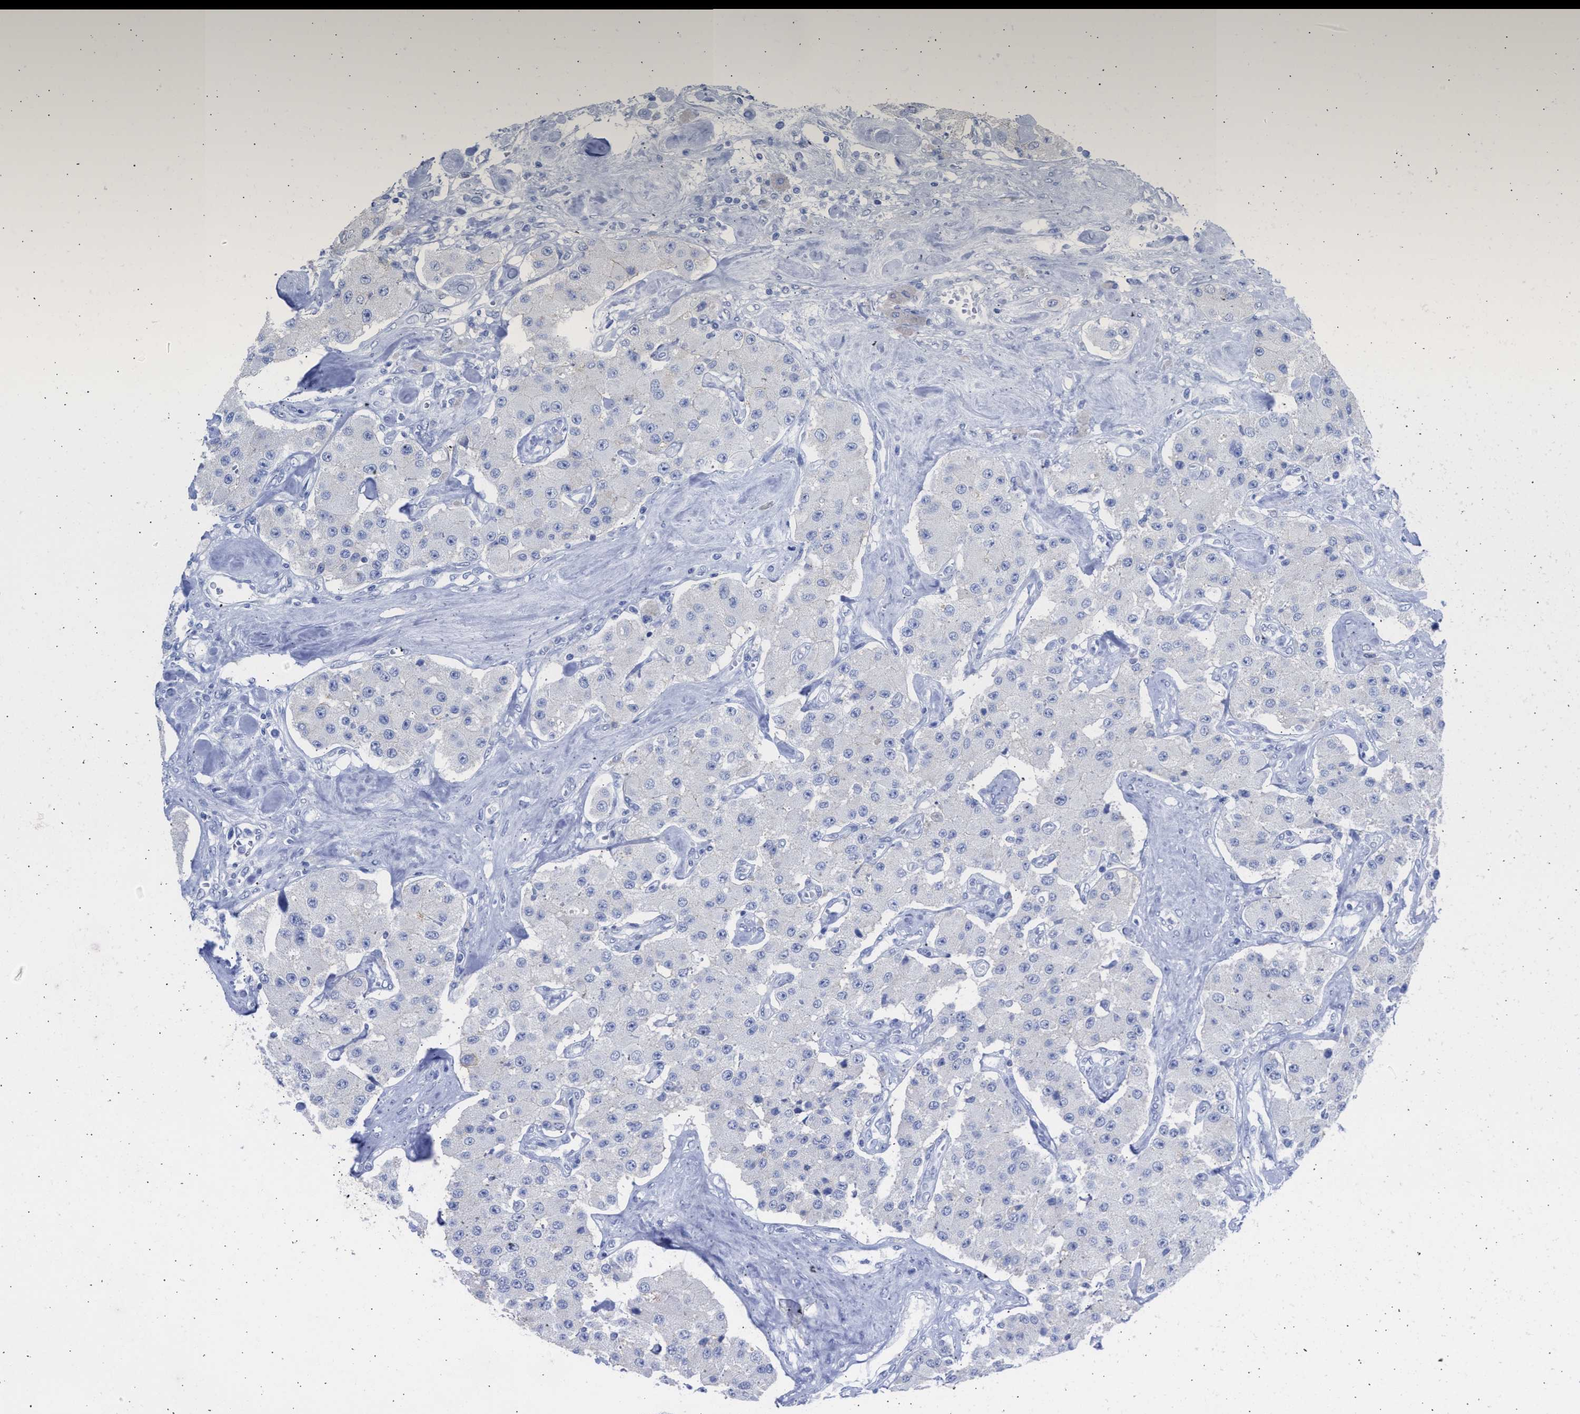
{"staining": {"intensity": "negative", "quantity": "none", "location": "none"}, "tissue": "carcinoid", "cell_type": "Tumor cells", "image_type": "cancer", "snomed": [{"axis": "morphology", "description": "Carcinoid, malignant, NOS"}, {"axis": "topography", "description": "Pancreas"}], "caption": "Immunohistochemistry photomicrograph of carcinoid stained for a protein (brown), which demonstrates no positivity in tumor cells.", "gene": "NCAM1", "patient": {"sex": "male", "age": 41}}